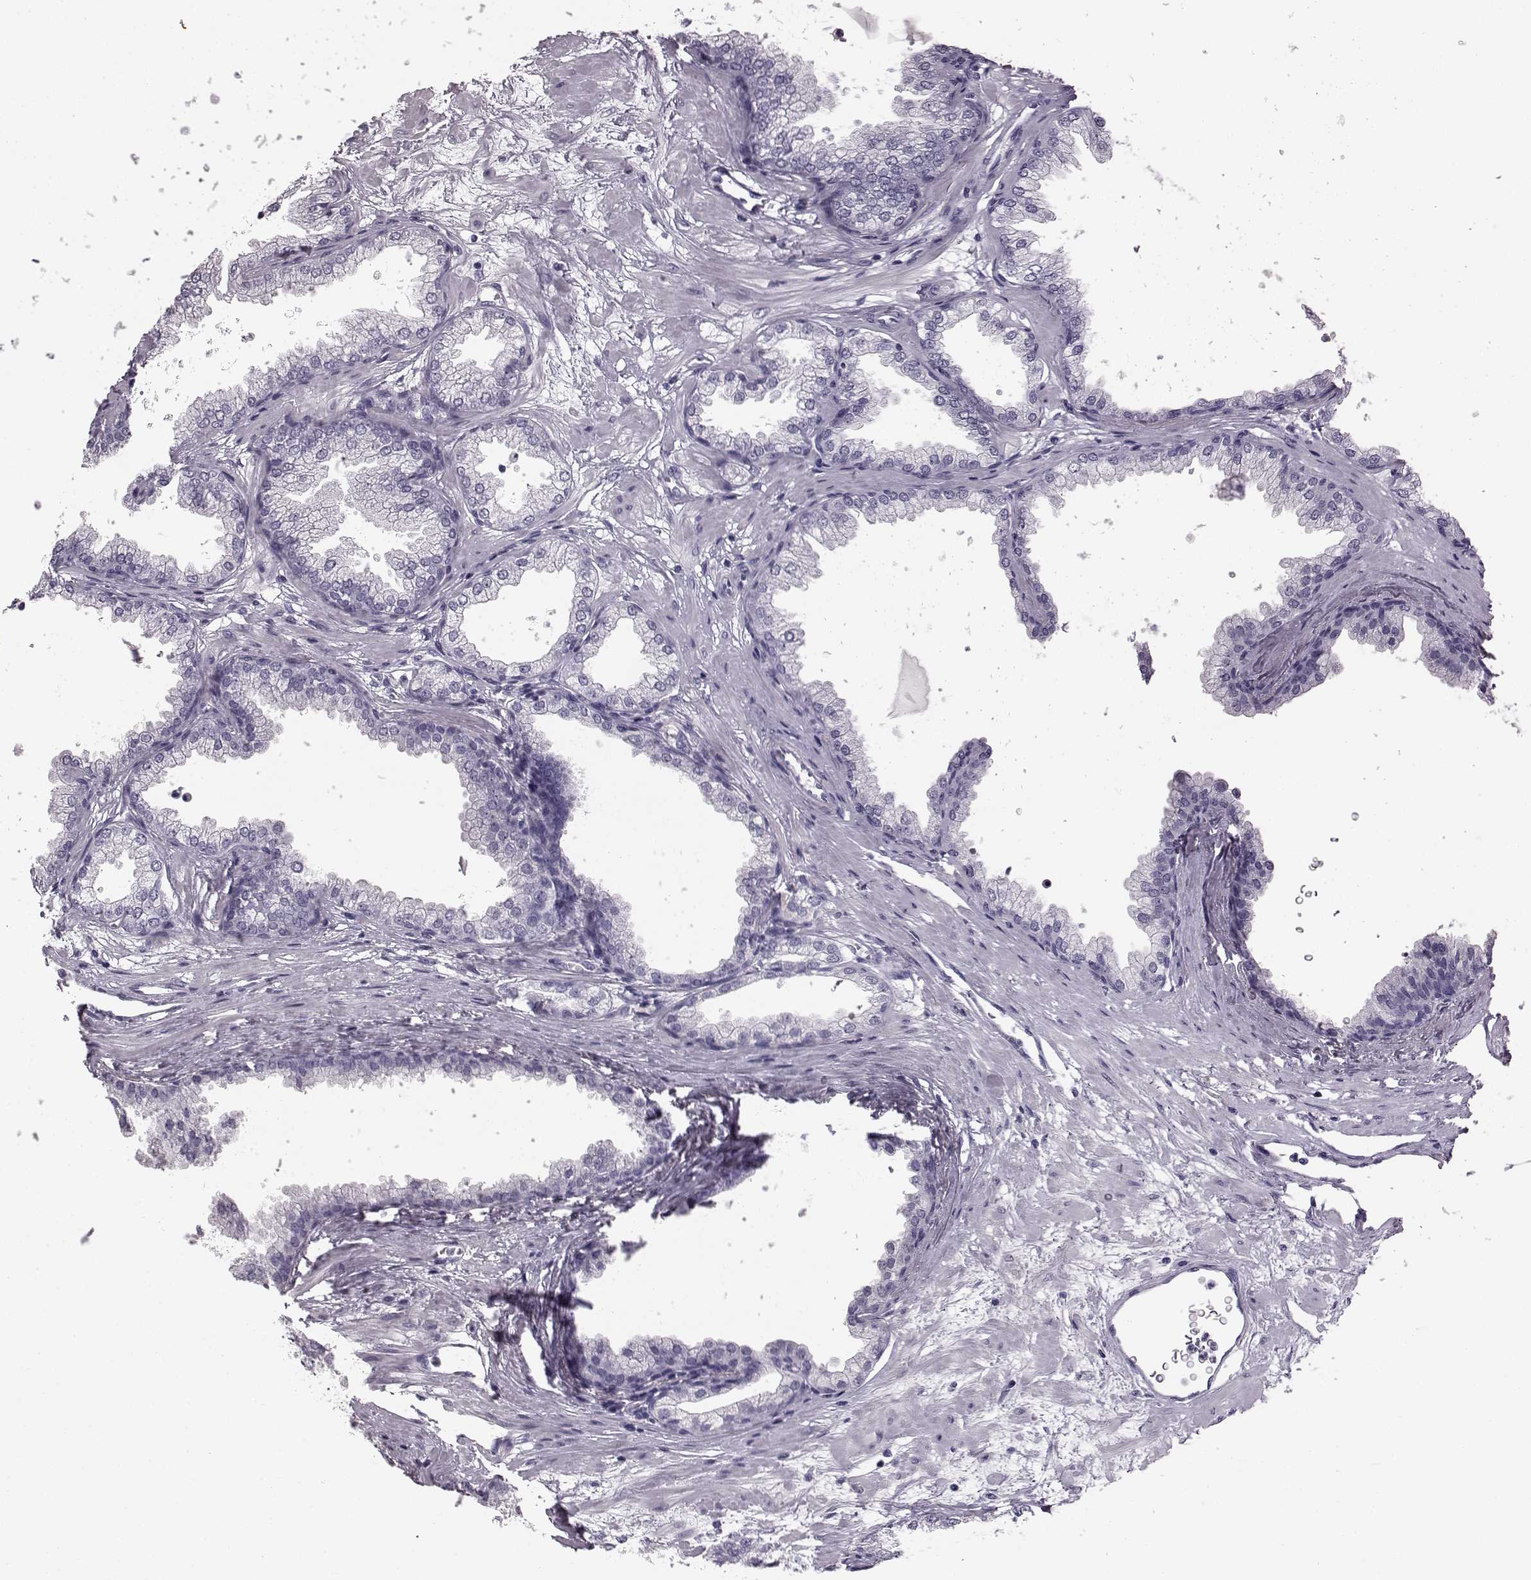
{"staining": {"intensity": "negative", "quantity": "none", "location": "none"}, "tissue": "prostate", "cell_type": "Glandular cells", "image_type": "normal", "snomed": [{"axis": "morphology", "description": "Normal tissue, NOS"}, {"axis": "topography", "description": "Prostate"}], "caption": "This micrograph is of normal prostate stained with immunohistochemistry (IHC) to label a protein in brown with the nuclei are counter-stained blue. There is no positivity in glandular cells. Brightfield microscopy of IHC stained with DAB (brown) and hematoxylin (blue), captured at high magnification.", "gene": "AIPL1", "patient": {"sex": "male", "age": 37}}